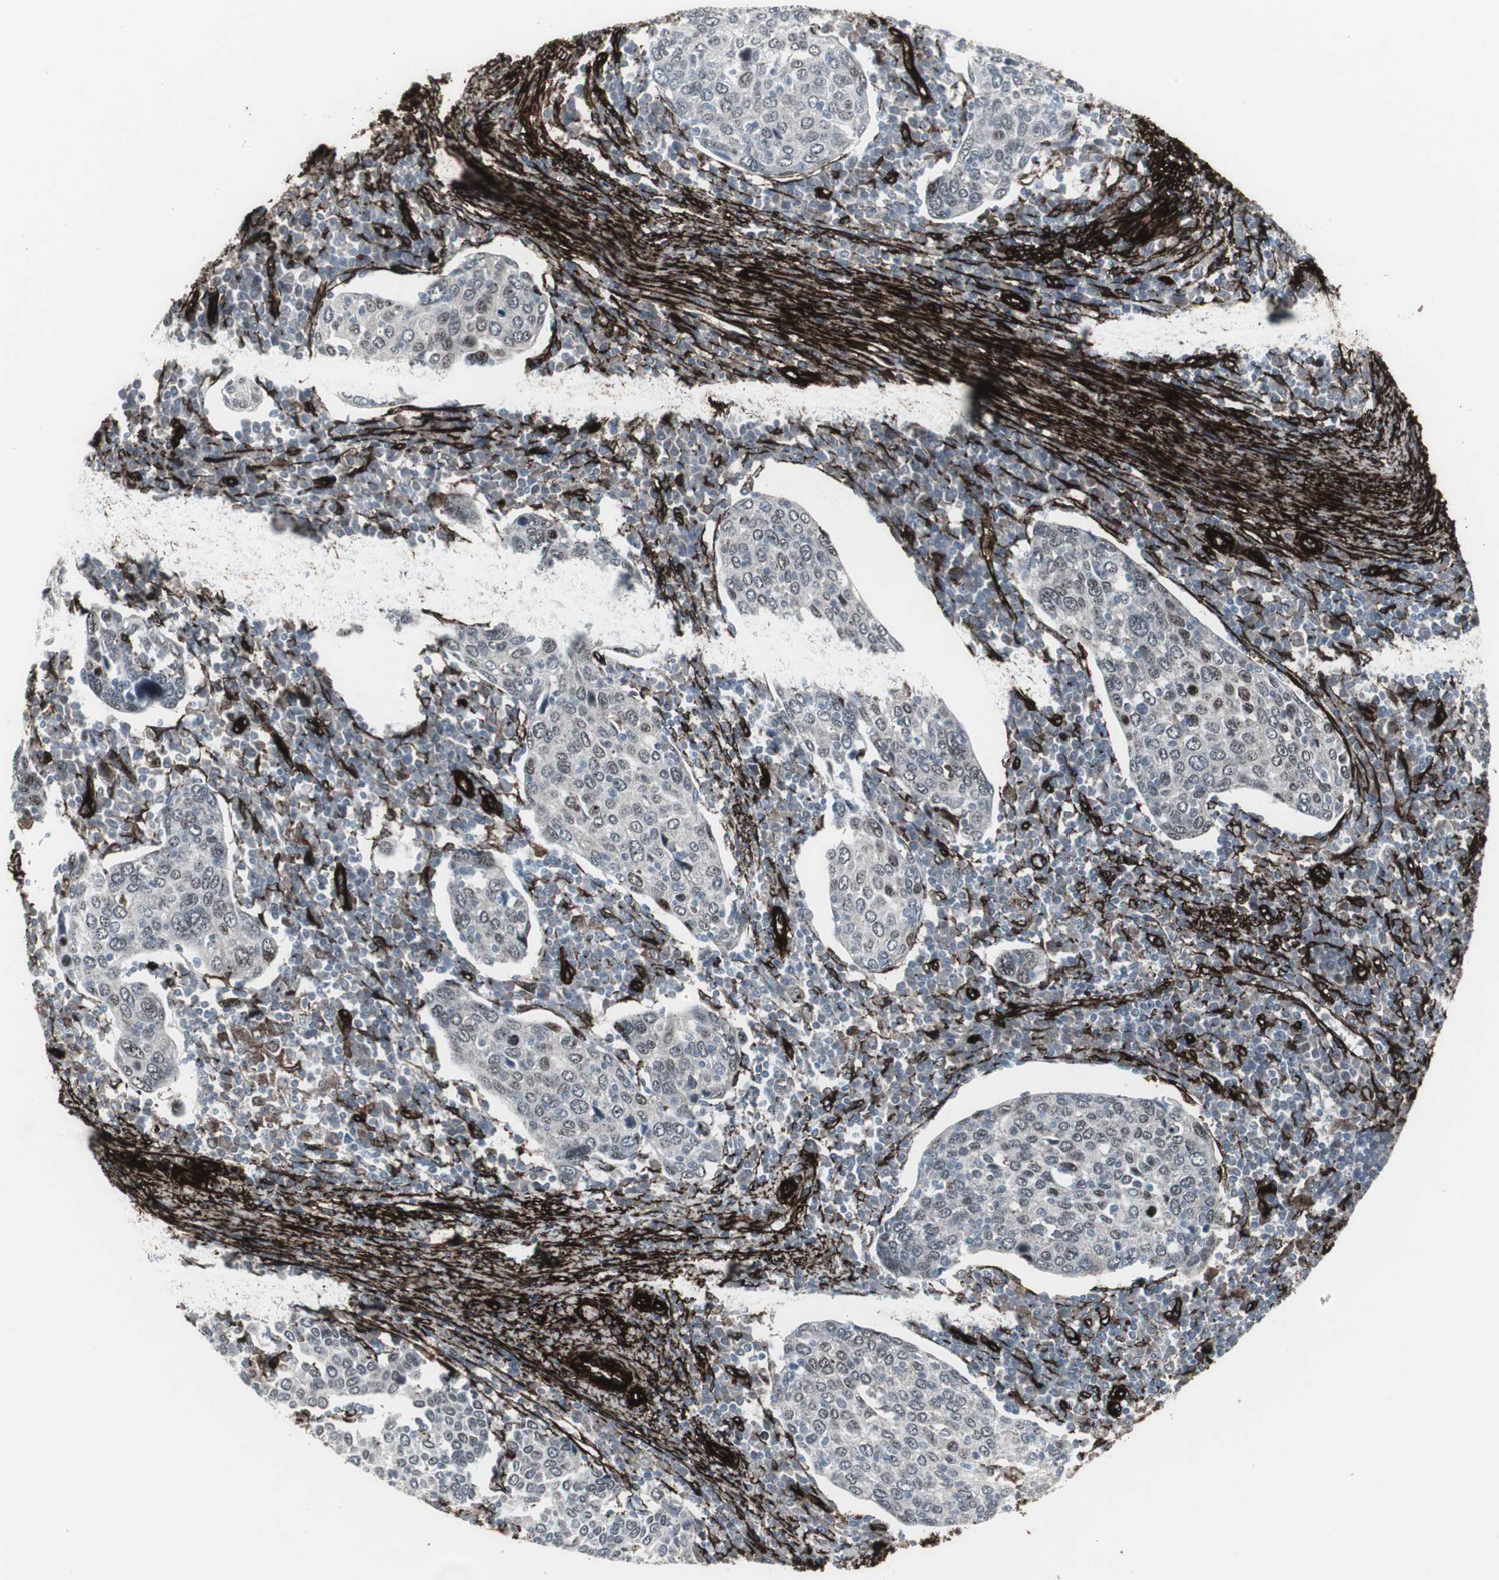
{"staining": {"intensity": "weak", "quantity": "<25%", "location": "cytoplasmic/membranous,nuclear"}, "tissue": "cervical cancer", "cell_type": "Tumor cells", "image_type": "cancer", "snomed": [{"axis": "morphology", "description": "Squamous cell carcinoma, NOS"}, {"axis": "topography", "description": "Cervix"}], "caption": "Tumor cells show no significant protein staining in squamous cell carcinoma (cervical).", "gene": "PDGFA", "patient": {"sex": "female", "age": 40}}